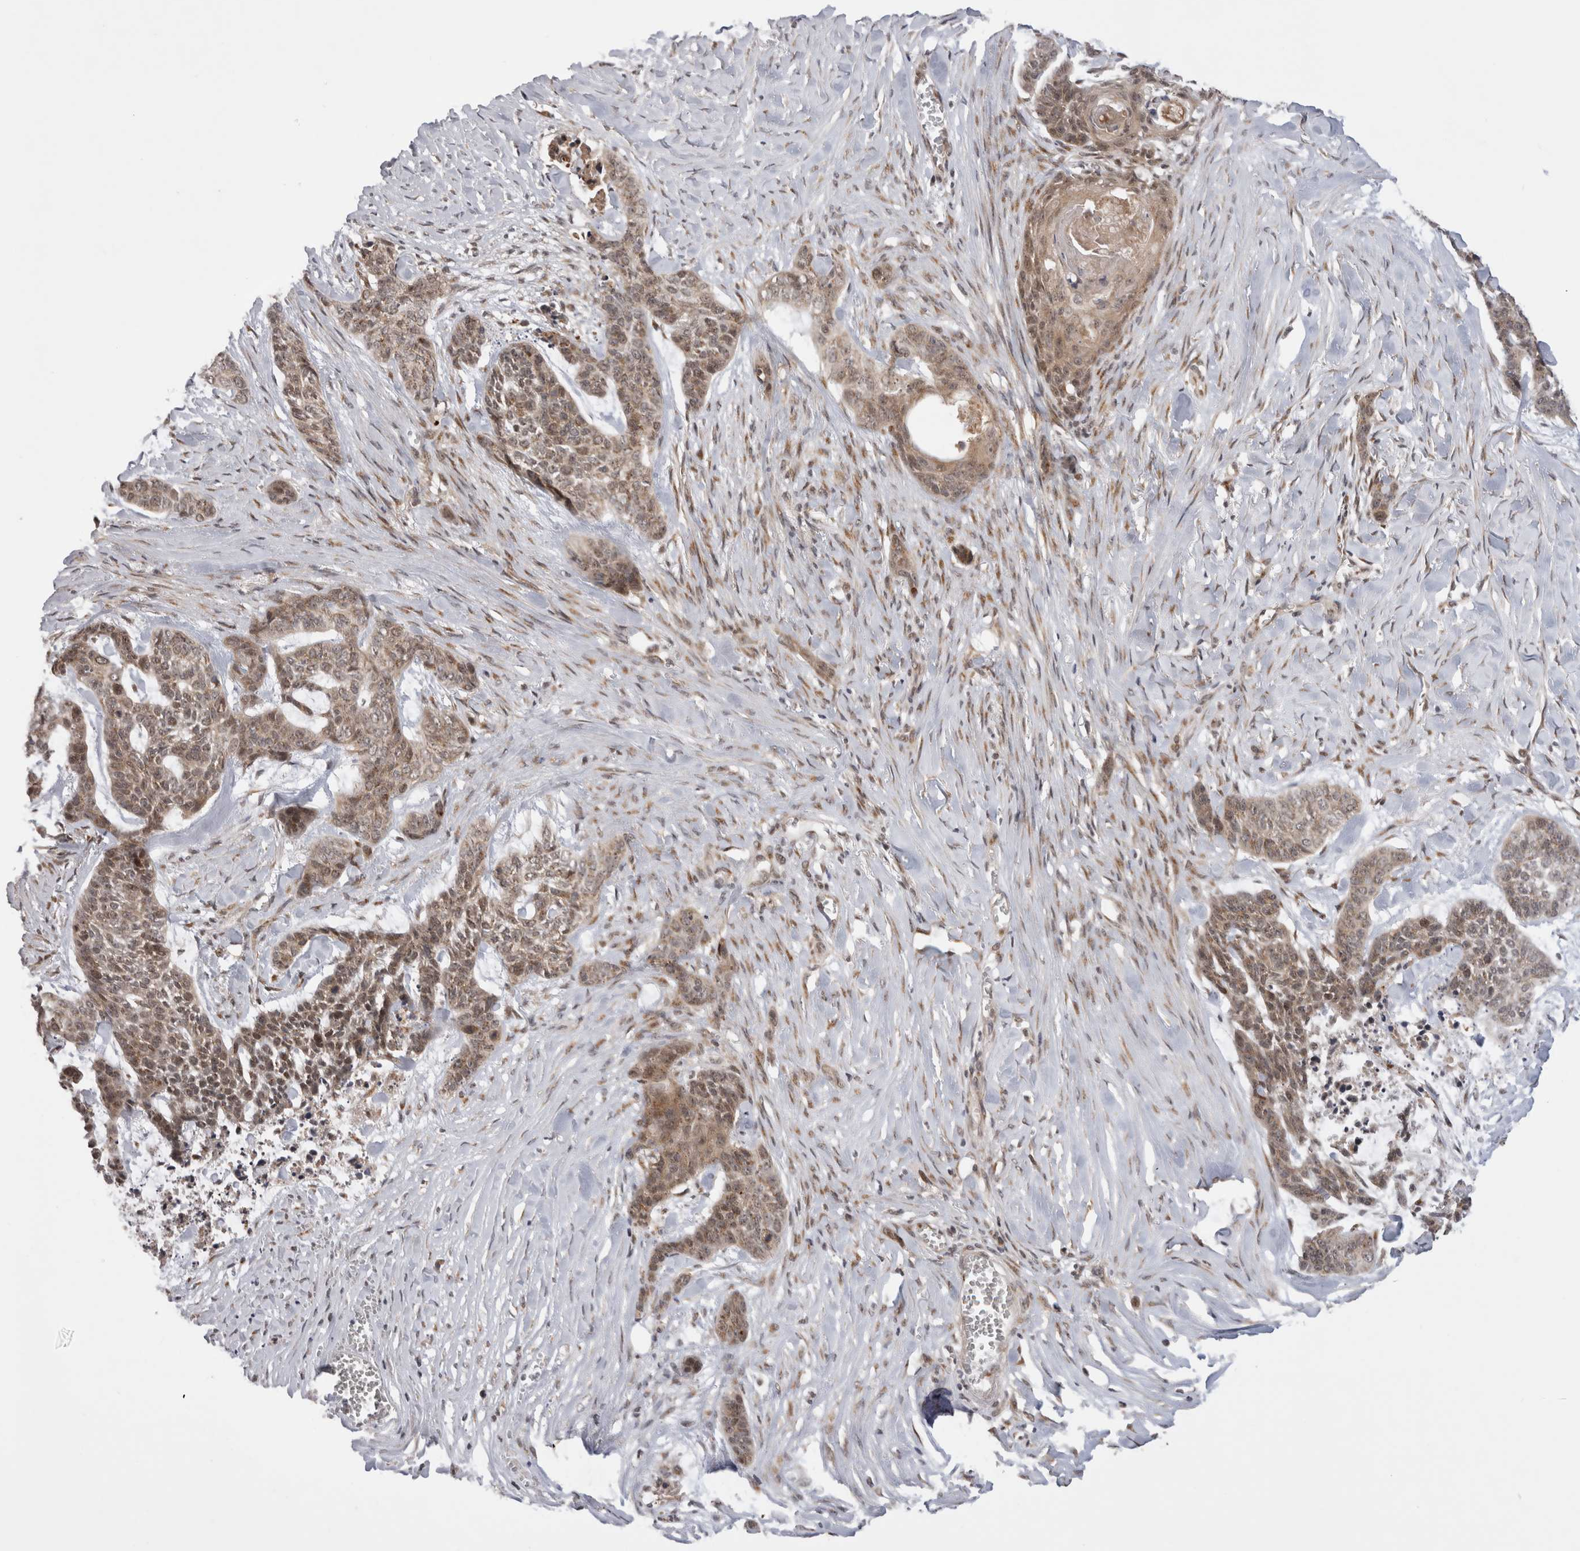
{"staining": {"intensity": "weak", "quantity": ">75%", "location": "cytoplasmic/membranous,nuclear"}, "tissue": "skin cancer", "cell_type": "Tumor cells", "image_type": "cancer", "snomed": [{"axis": "morphology", "description": "Basal cell carcinoma"}, {"axis": "topography", "description": "Skin"}], "caption": "An IHC image of tumor tissue is shown. Protein staining in brown shows weak cytoplasmic/membranous and nuclear positivity in basal cell carcinoma (skin) within tumor cells. Immunohistochemistry stains the protein in brown and the nuclei are stained blue.", "gene": "TMEM65", "patient": {"sex": "female", "age": 64}}